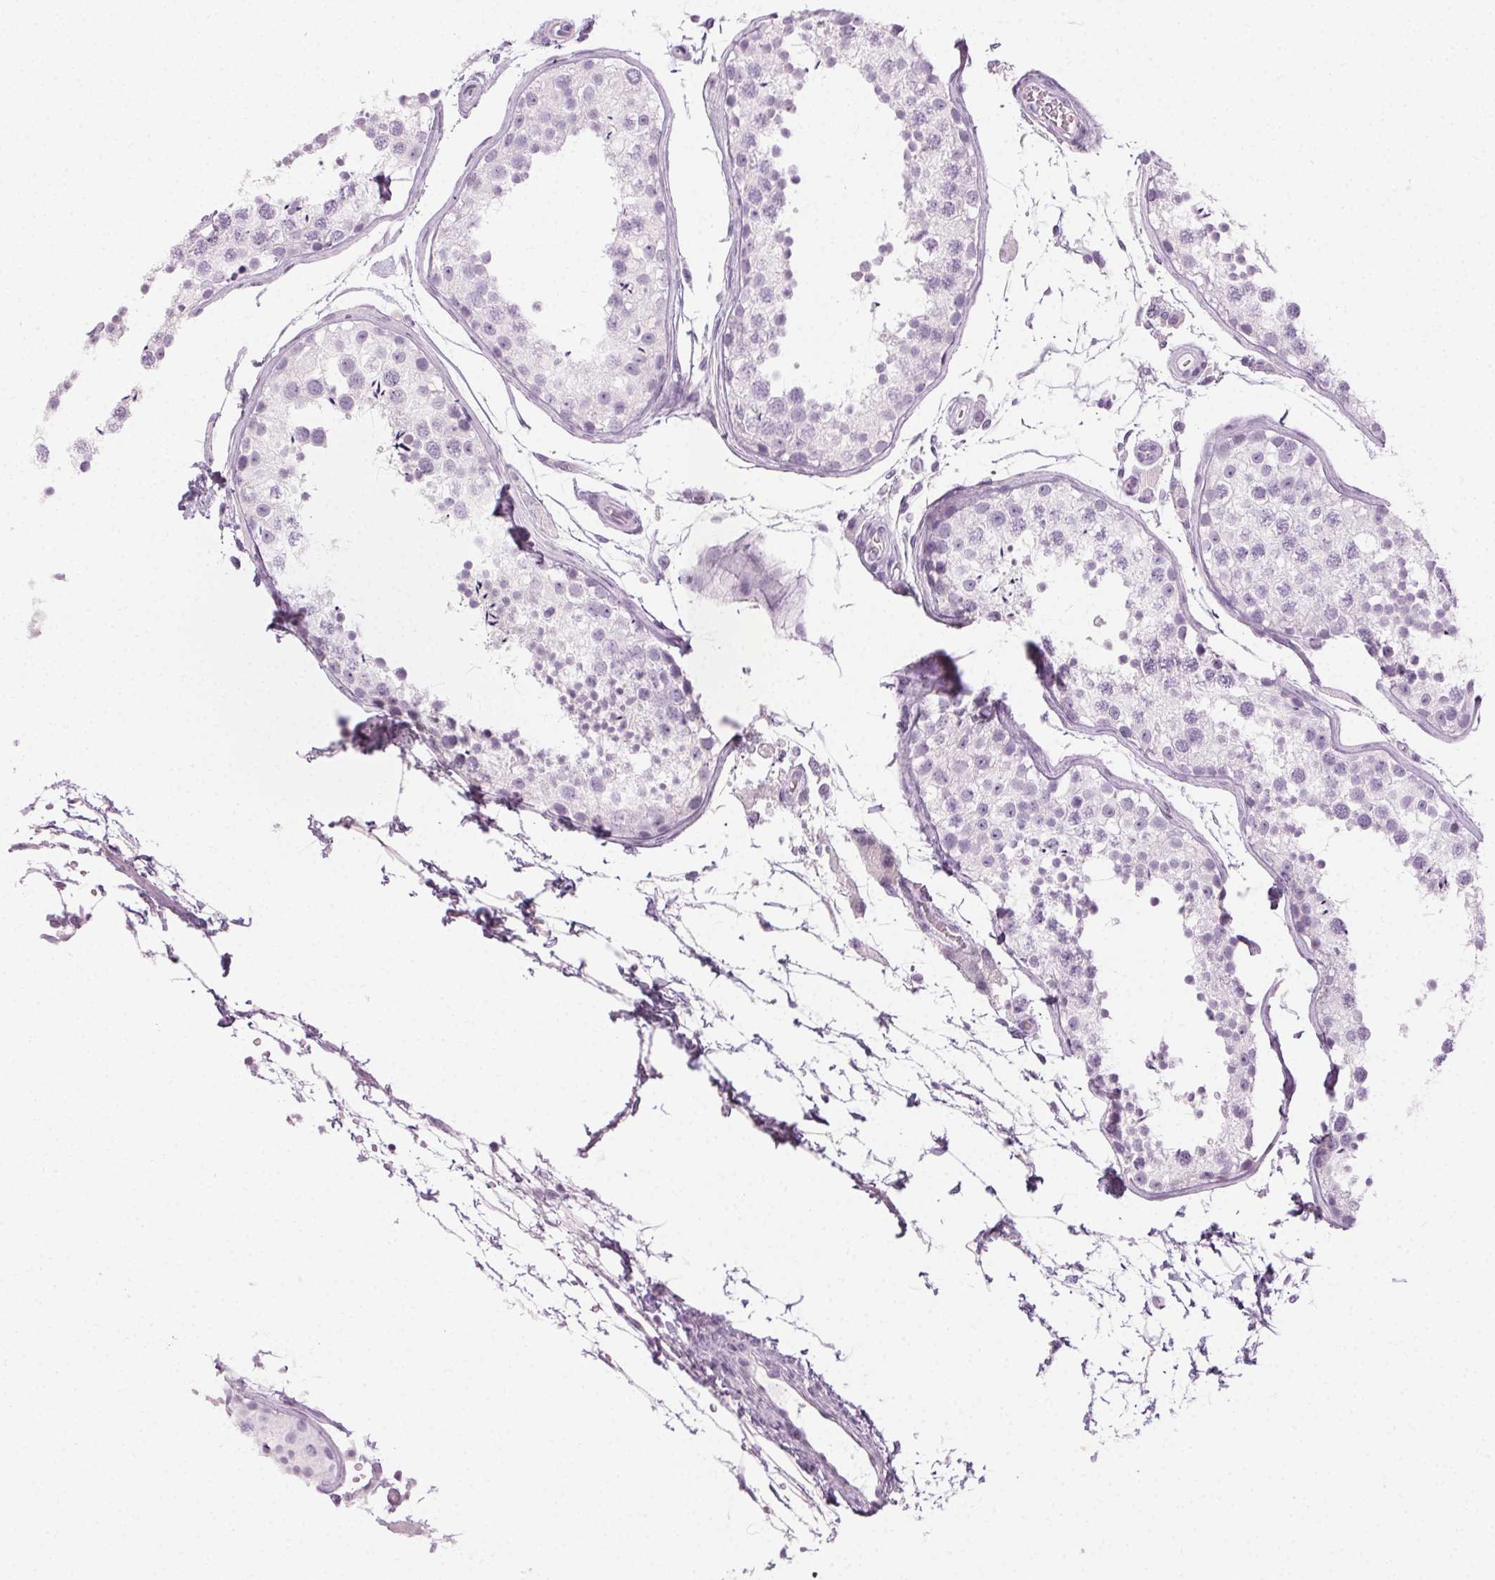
{"staining": {"intensity": "negative", "quantity": "none", "location": "none"}, "tissue": "testis", "cell_type": "Cells in seminiferous ducts", "image_type": "normal", "snomed": [{"axis": "morphology", "description": "Normal tissue, NOS"}, {"axis": "topography", "description": "Testis"}], "caption": "This is an IHC photomicrograph of benign human testis. There is no positivity in cells in seminiferous ducts.", "gene": "MPO", "patient": {"sex": "male", "age": 29}}